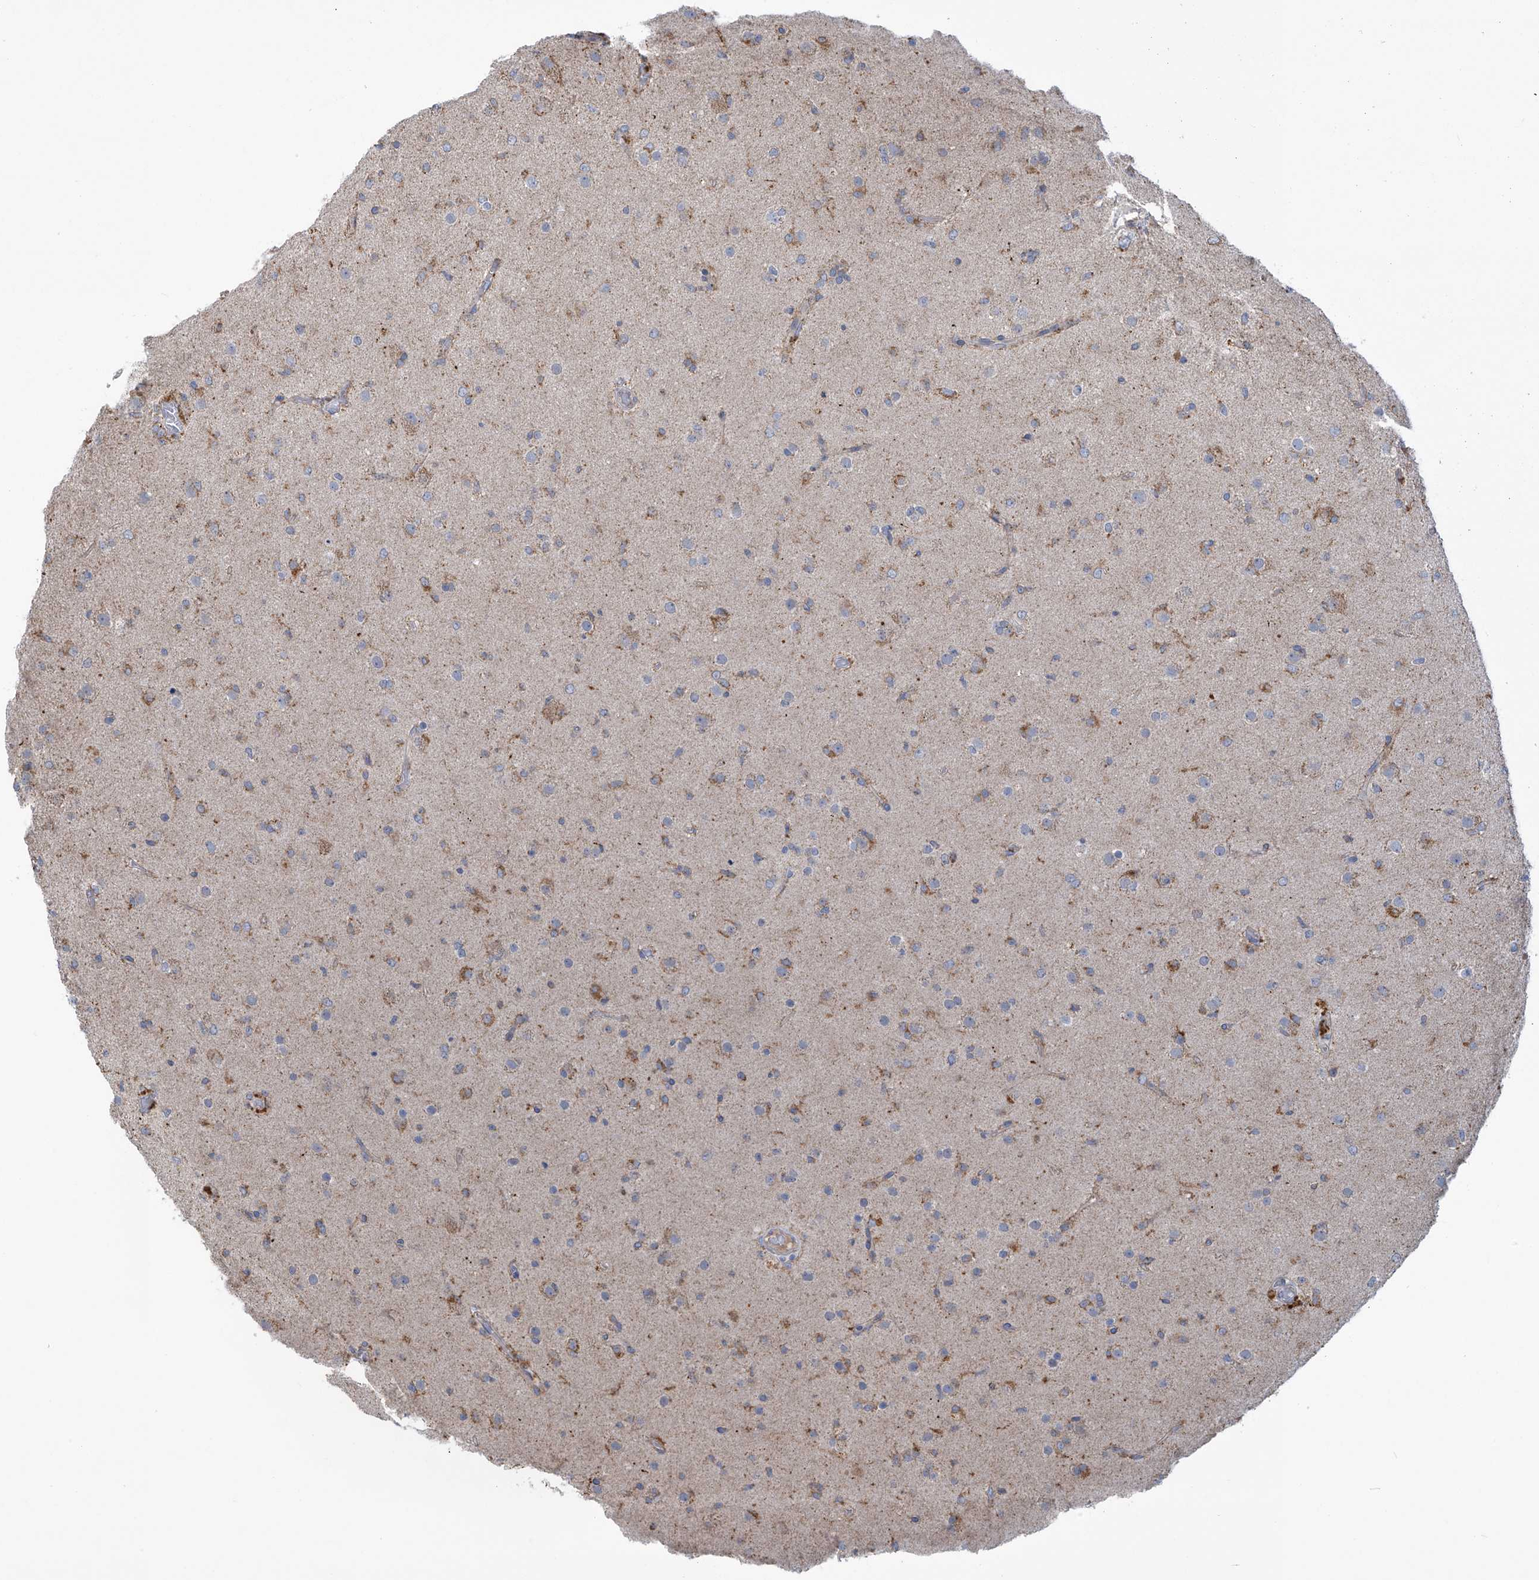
{"staining": {"intensity": "weak", "quantity": "<25%", "location": "cytoplasmic/membranous"}, "tissue": "glioma", "cell_type": "Tumor cells", "image_type": "cancer", "snomed": [{"axis": "morphology", "description": "Glioma, malignant, Low grade"}, {"axis": "topography", "description": "Brain"}], "caption": "The photomicrograph reveals no significant positivity in tumor cells of glioma.", "gene": "SCGB1D2", "patient": {"sex": "male", "age": 65}}